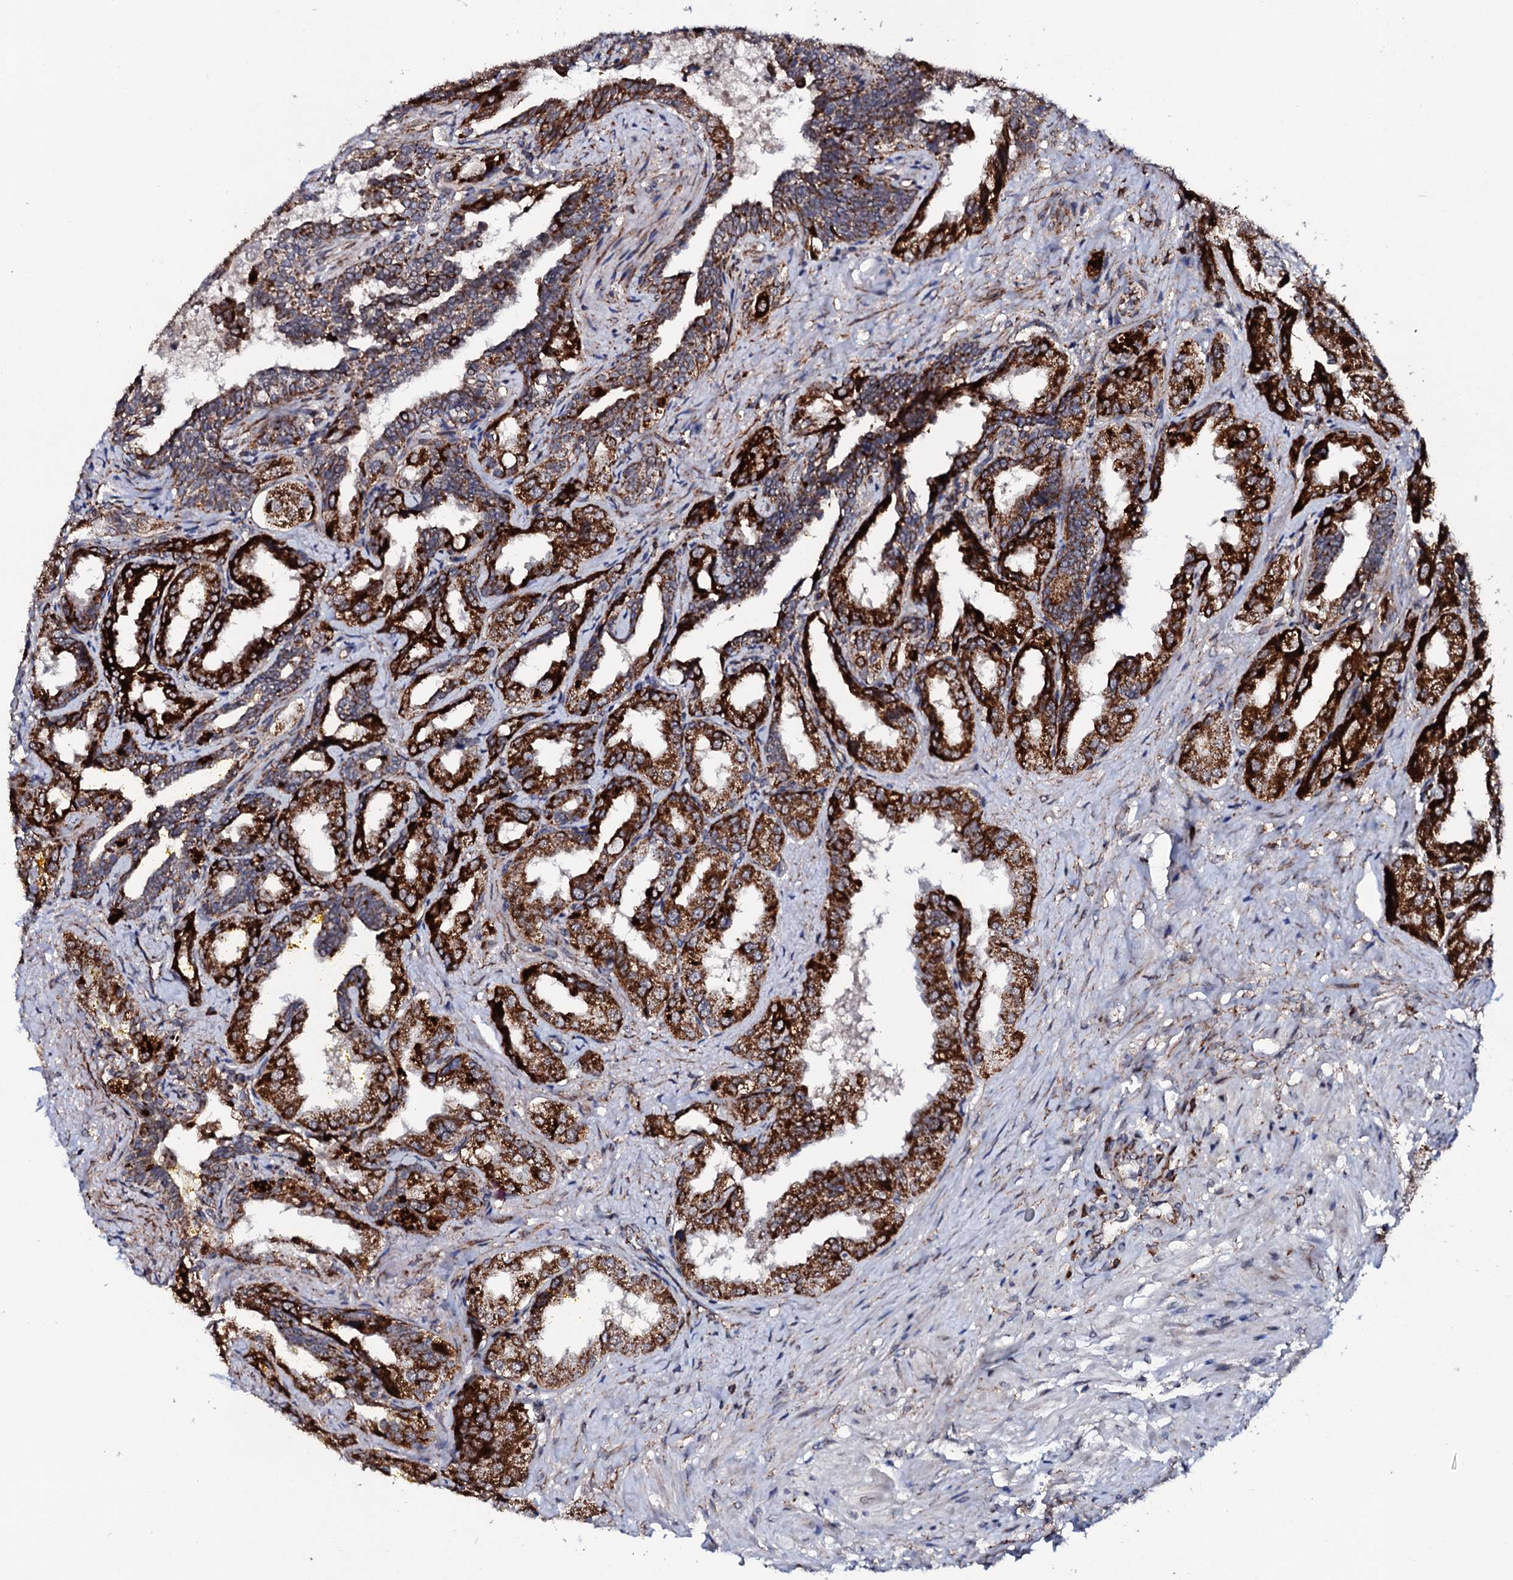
{"staining": {"intensity": "strong", "quantity": ">75%", "location": "cytoplasmic/membranous"}, "tissue": "seminal vesicle", "cell_type": "Glandular cells", "image_type": "normal", "snomed": [{"axis": "morphology", "description": "Normal tissue, NOS"}, {"axis": "topography", "description": "Seminal veicle"}], "caption": "Unremarkable seminal vesicle reveals strong cytoplasmic/membranous expression in about >75% of glandular cells.", "gene": "MTIF3", "patient": {"sex": "male", "age": 63}}